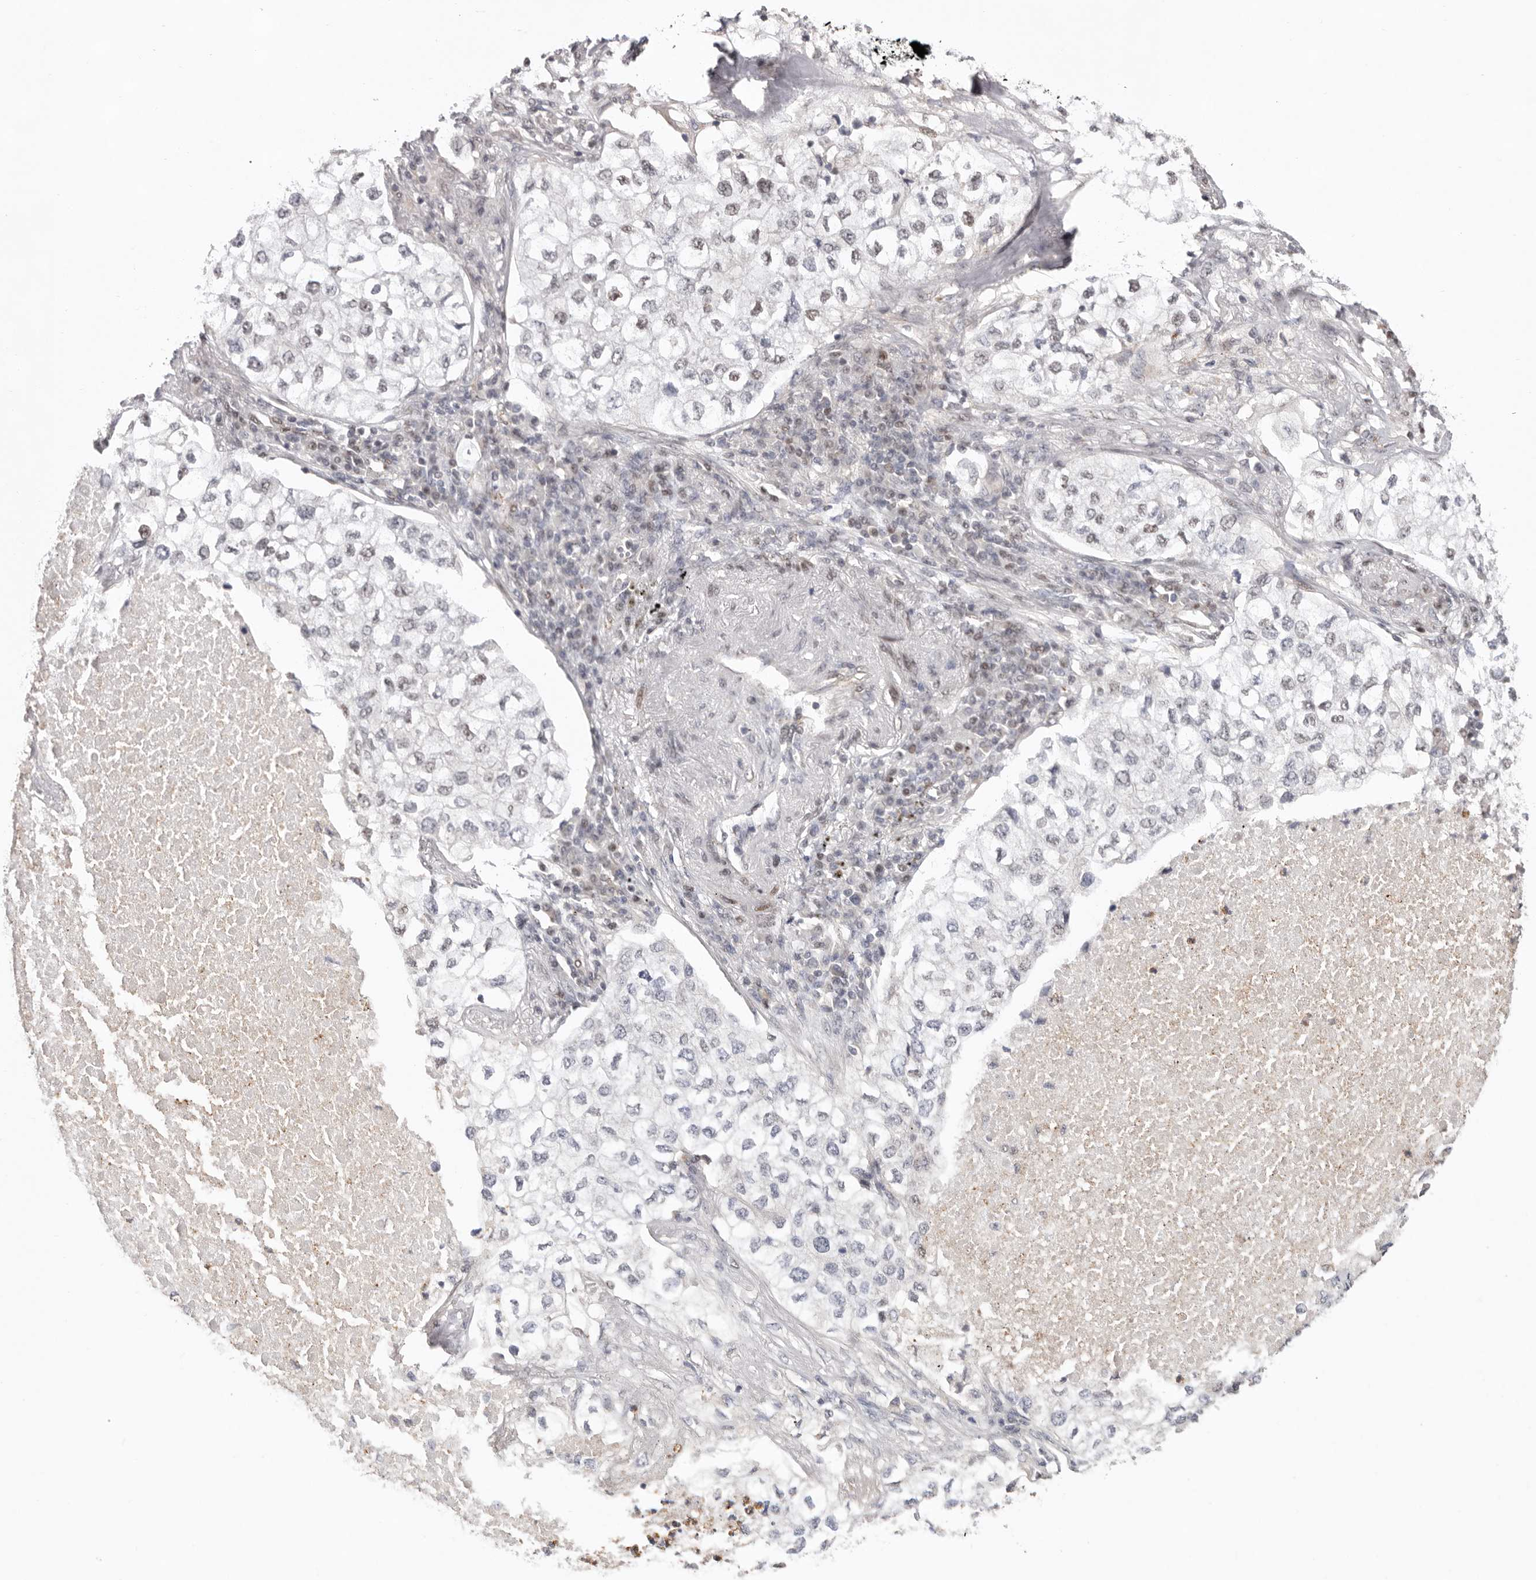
{"staining": {"intensity": "negative", "quantity": "none", "location": "none"}, "tissue": "lung cancer", "cell_type": "Tumor cells", "image_type": "cancer", "snomed": [{"axis": "morphology", "description": "Adenocarcinoma, NOS"}, {"axis": "topography", "description": "Lung"}], "caption": "IHC of human lung adenocarcinoma shows no staining in tumor cells. (DAB (3,3'-diaminobenzidine) immunohistochemistry (IHC) visualized using brightfield microscopy, high magnification).", "gene": "SMAD7", "patient": {"sex": "male", "age": 63}}